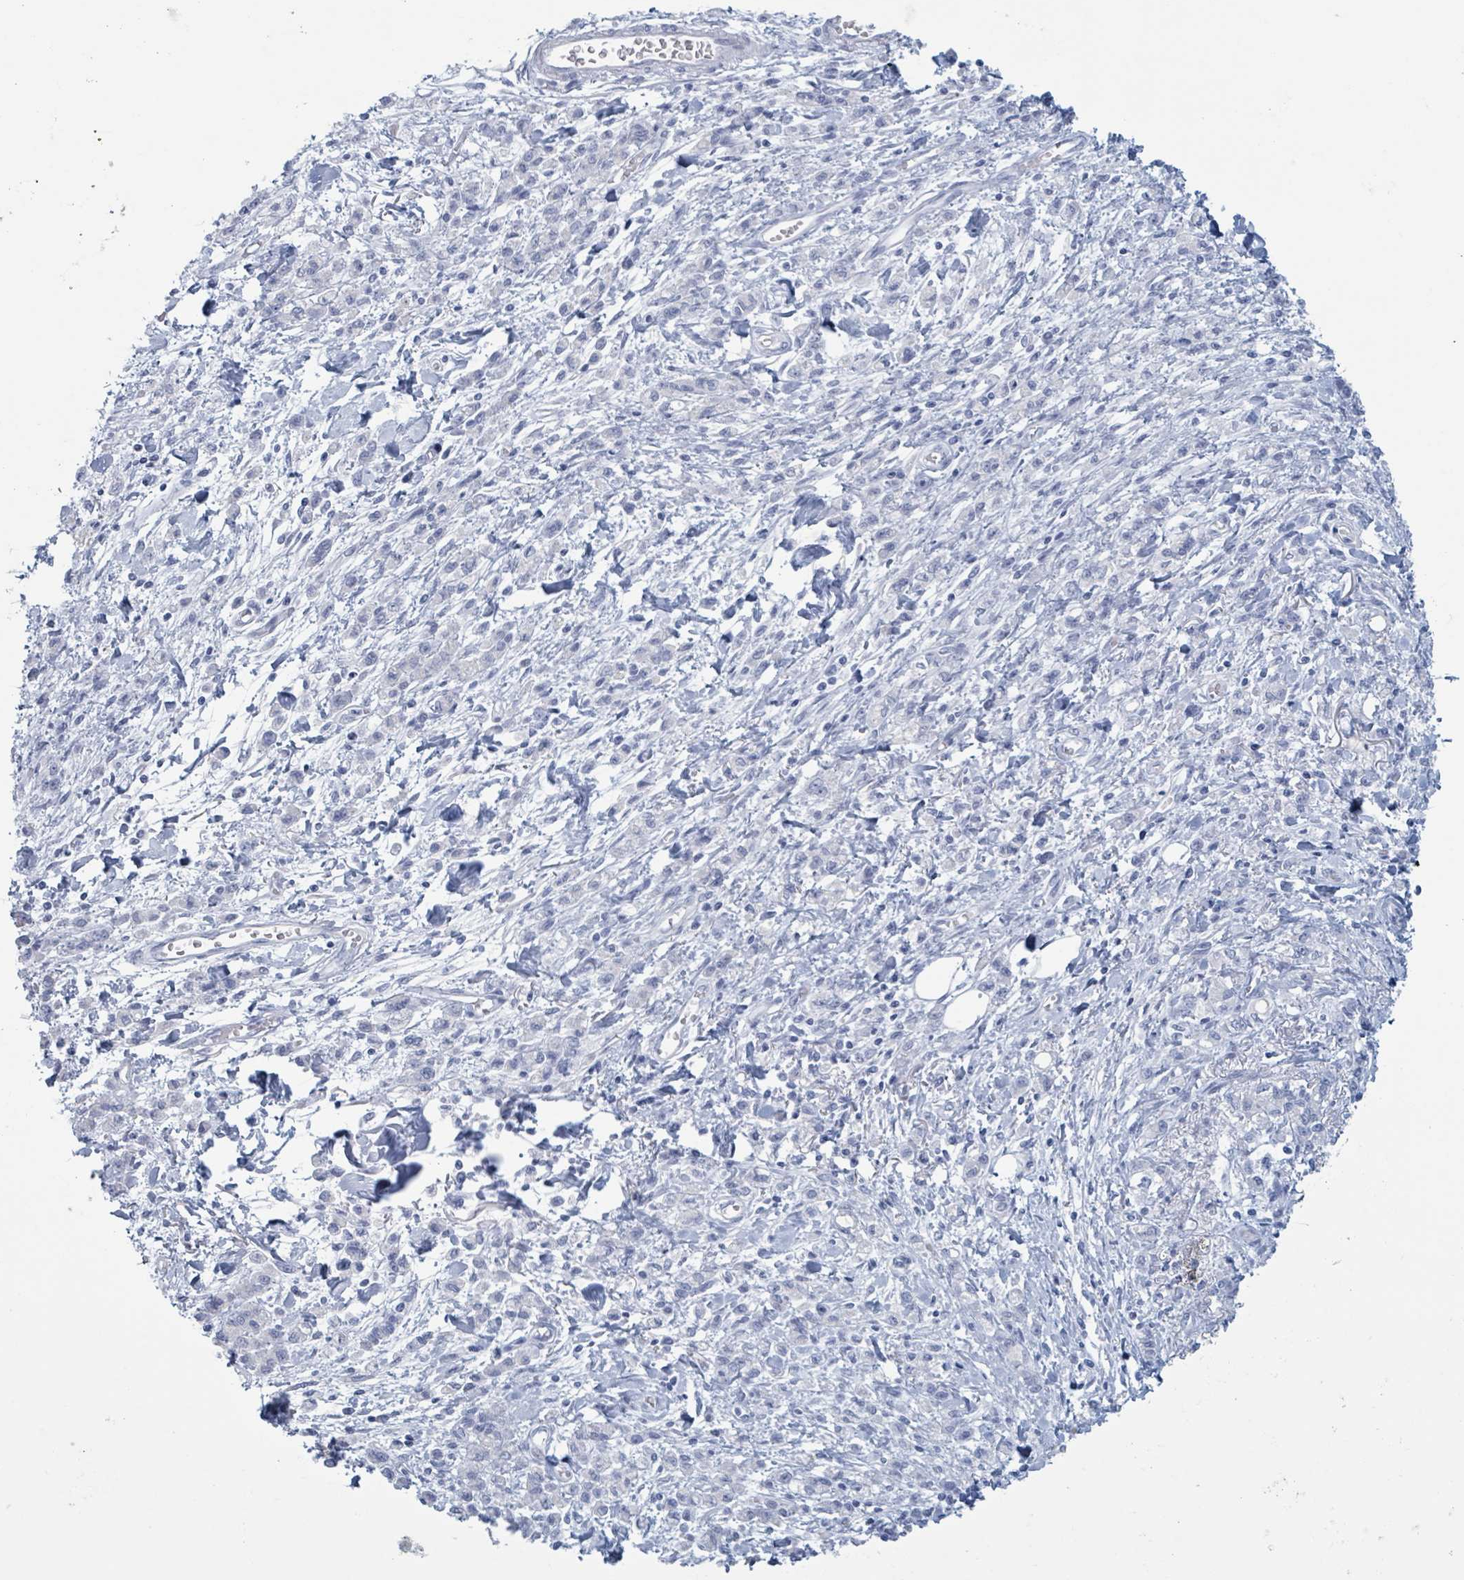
{"staining": {"intensity": "negative", "quantity": "none", "location": "none"}, "tissue": "stomach cancer", "cell_type": "Tumor cells", "image_type": "cancer", "snomed": [{"axis": "morphology", "description": "Adenocarcinoma, NOS"}, {"axis": "topography", "description": "Stomach"}], "caption": "This is an IHC photomicrograph of adenocarcinoma (stomach). There is no expression in tumor cells.", "gene": "KLK4", "patient": {"sex": "male", "age": 77}}